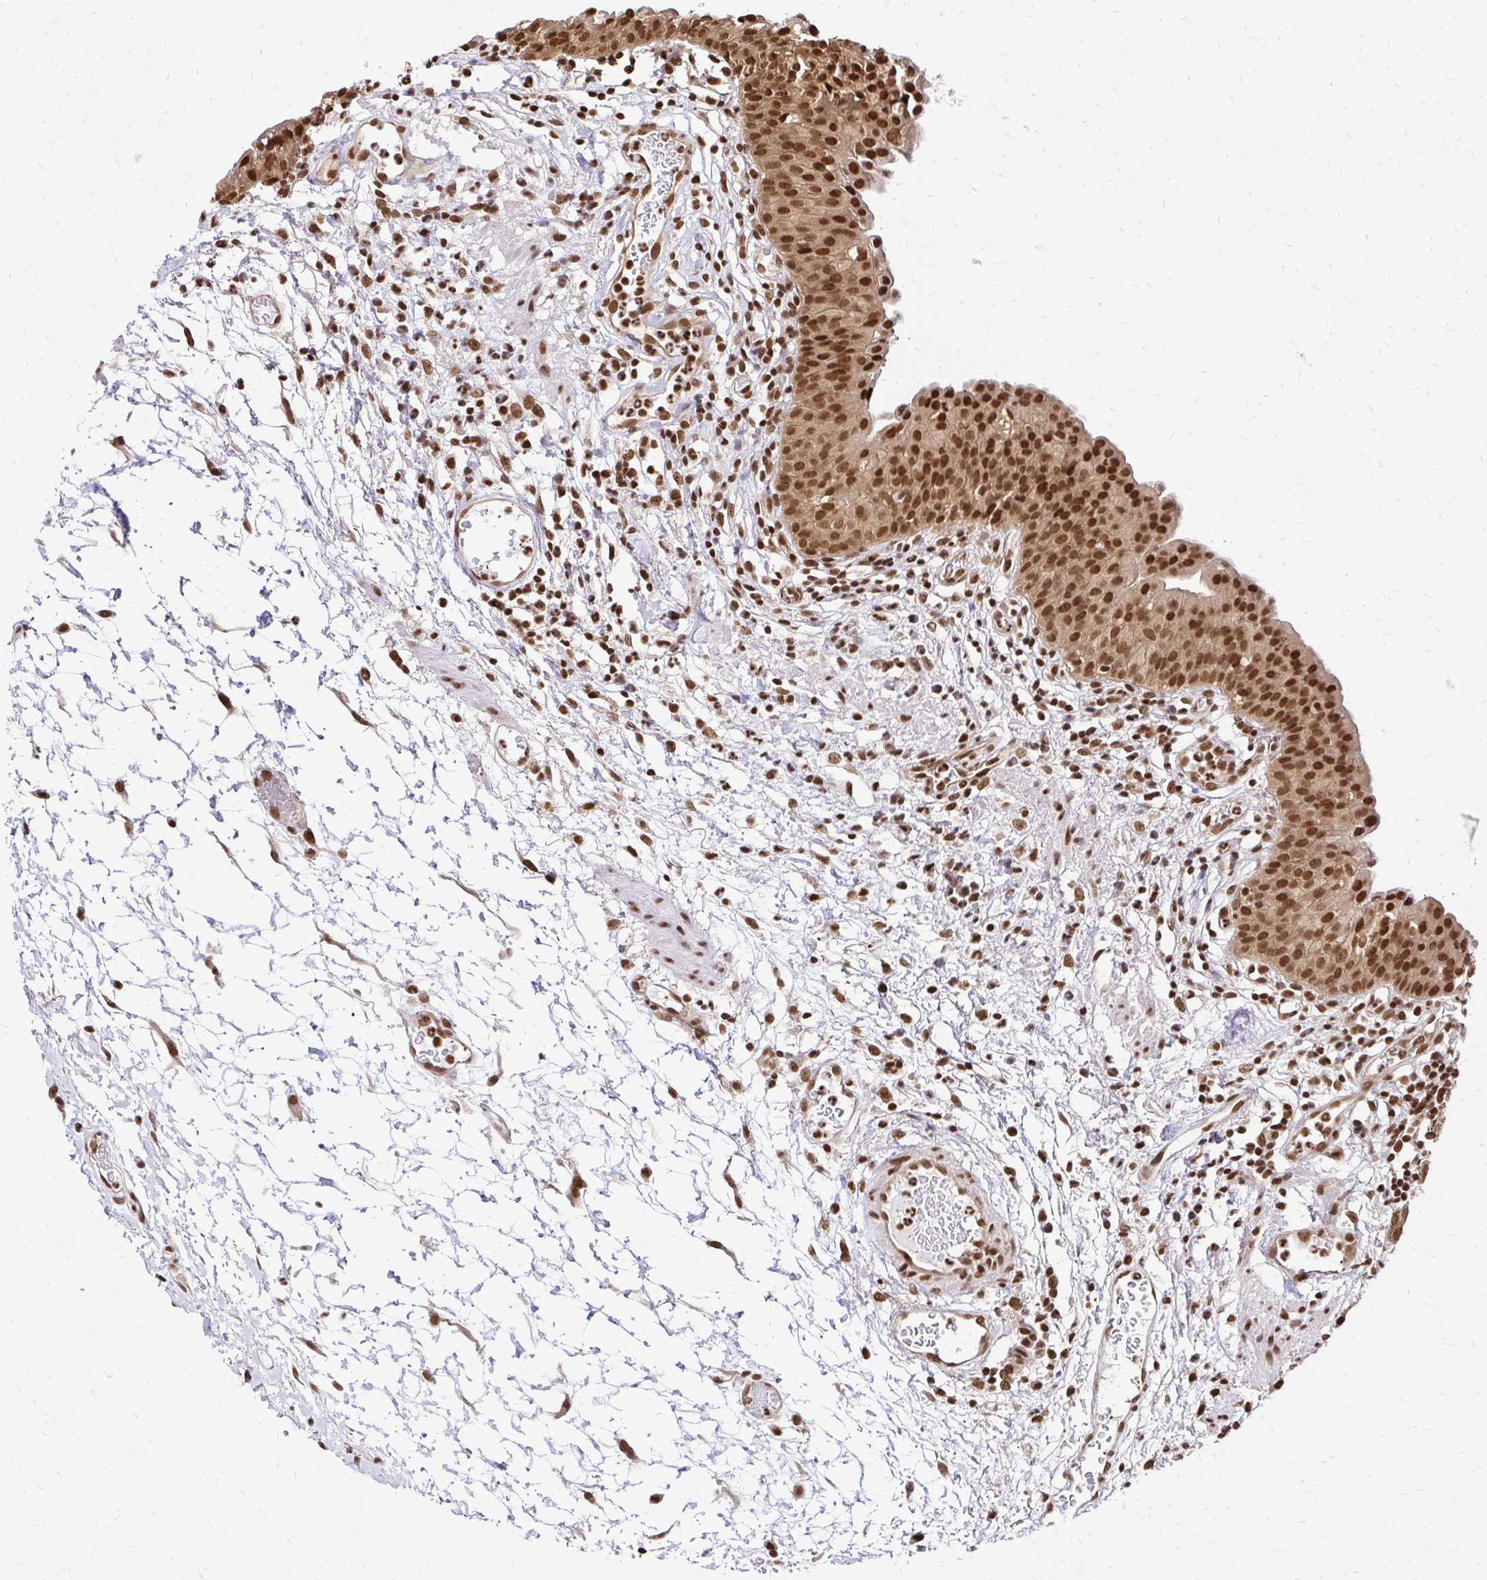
{"staining": {"intensity": "moderate", "quantity": ">75%", "location": "cytoplasmic/membranous,nuclear"}, "tissue": "urinary bladder", "cell_type": "Urothelial cells", "image_type": "normal", "snomed": [{"axis": "morphology", "description": "Normal tissue, NOS"}, {"axis": "morphology", "description": "Inflammation, NOS"}, {"axis": "topography", "description": "Urinary bladder"}], "caption": "Moderate cytoplasmic/membranous,nuclear positivity for a protein is appreciated in approximately >75% of urothelial cells of normal urinary bladder using immunohistochemistry (IHC).", "gene": "GLYR1", "patient": {"sex": "male", "age": 57}}